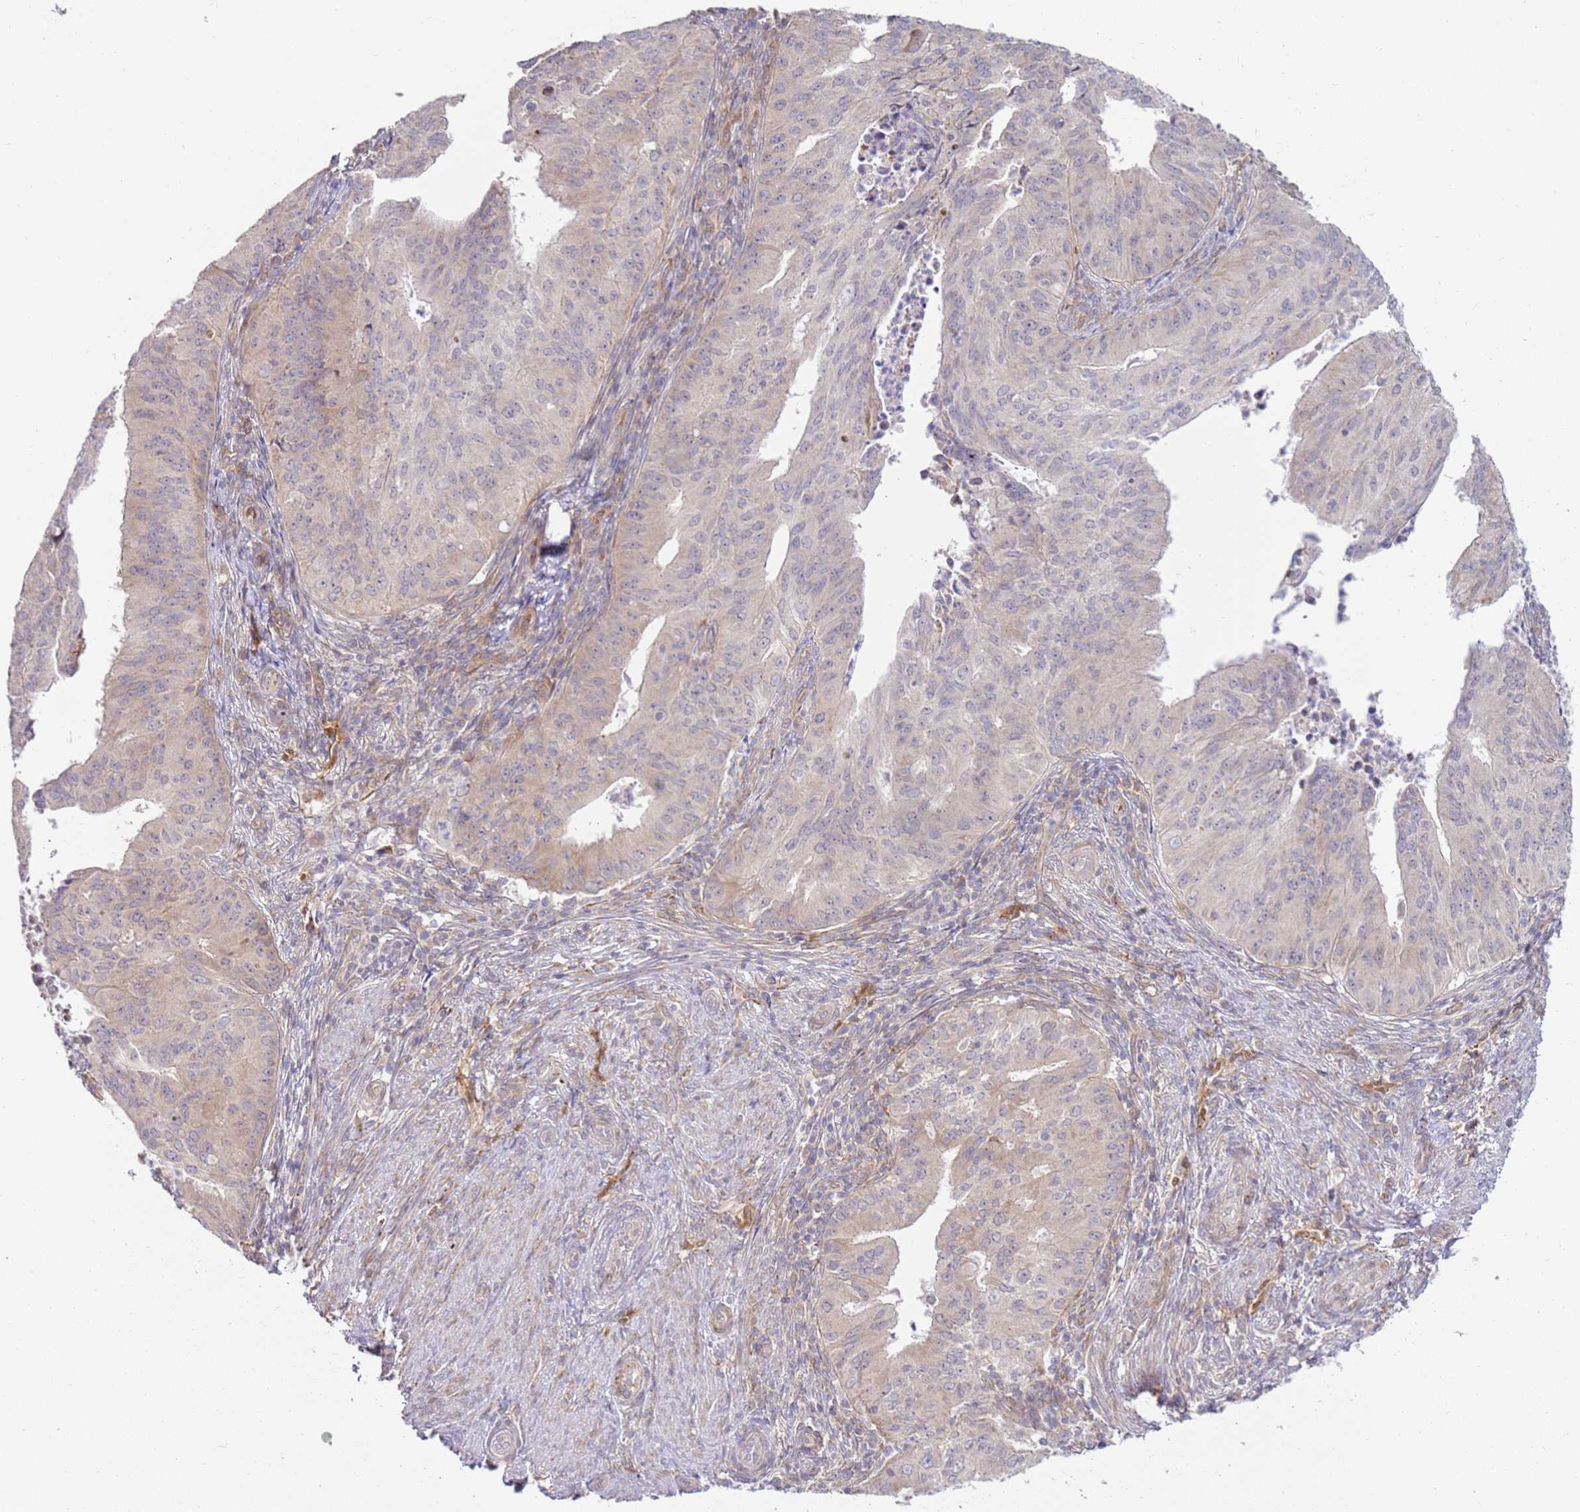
{"staining": {"intensity": "weak", "quantity": "<25%", "location": "cytoplasmic/membranous"}, "tissue": "endometrial cancer", "cell_type": "Tumor cells", "image_type": "cancer", "snomed": [{"axis": "morphology", "description": "Adenocarcinoma, NOS"}, {"axis": "topography", "description": "Endometrium"}], "caption": "DAB immunohistochemical staining of endometrial adenocarcinoma displays no significant positivity in tumor cells. The staining was performed using DAB (3,3'-diaminobenzidine) to visualize the protein expression in brown, while the nuclei were stained in blue with hematoxylin (Magnification: 20x).", "gene": "GRAP", "patient": {"sex": "female", "age": 50}}